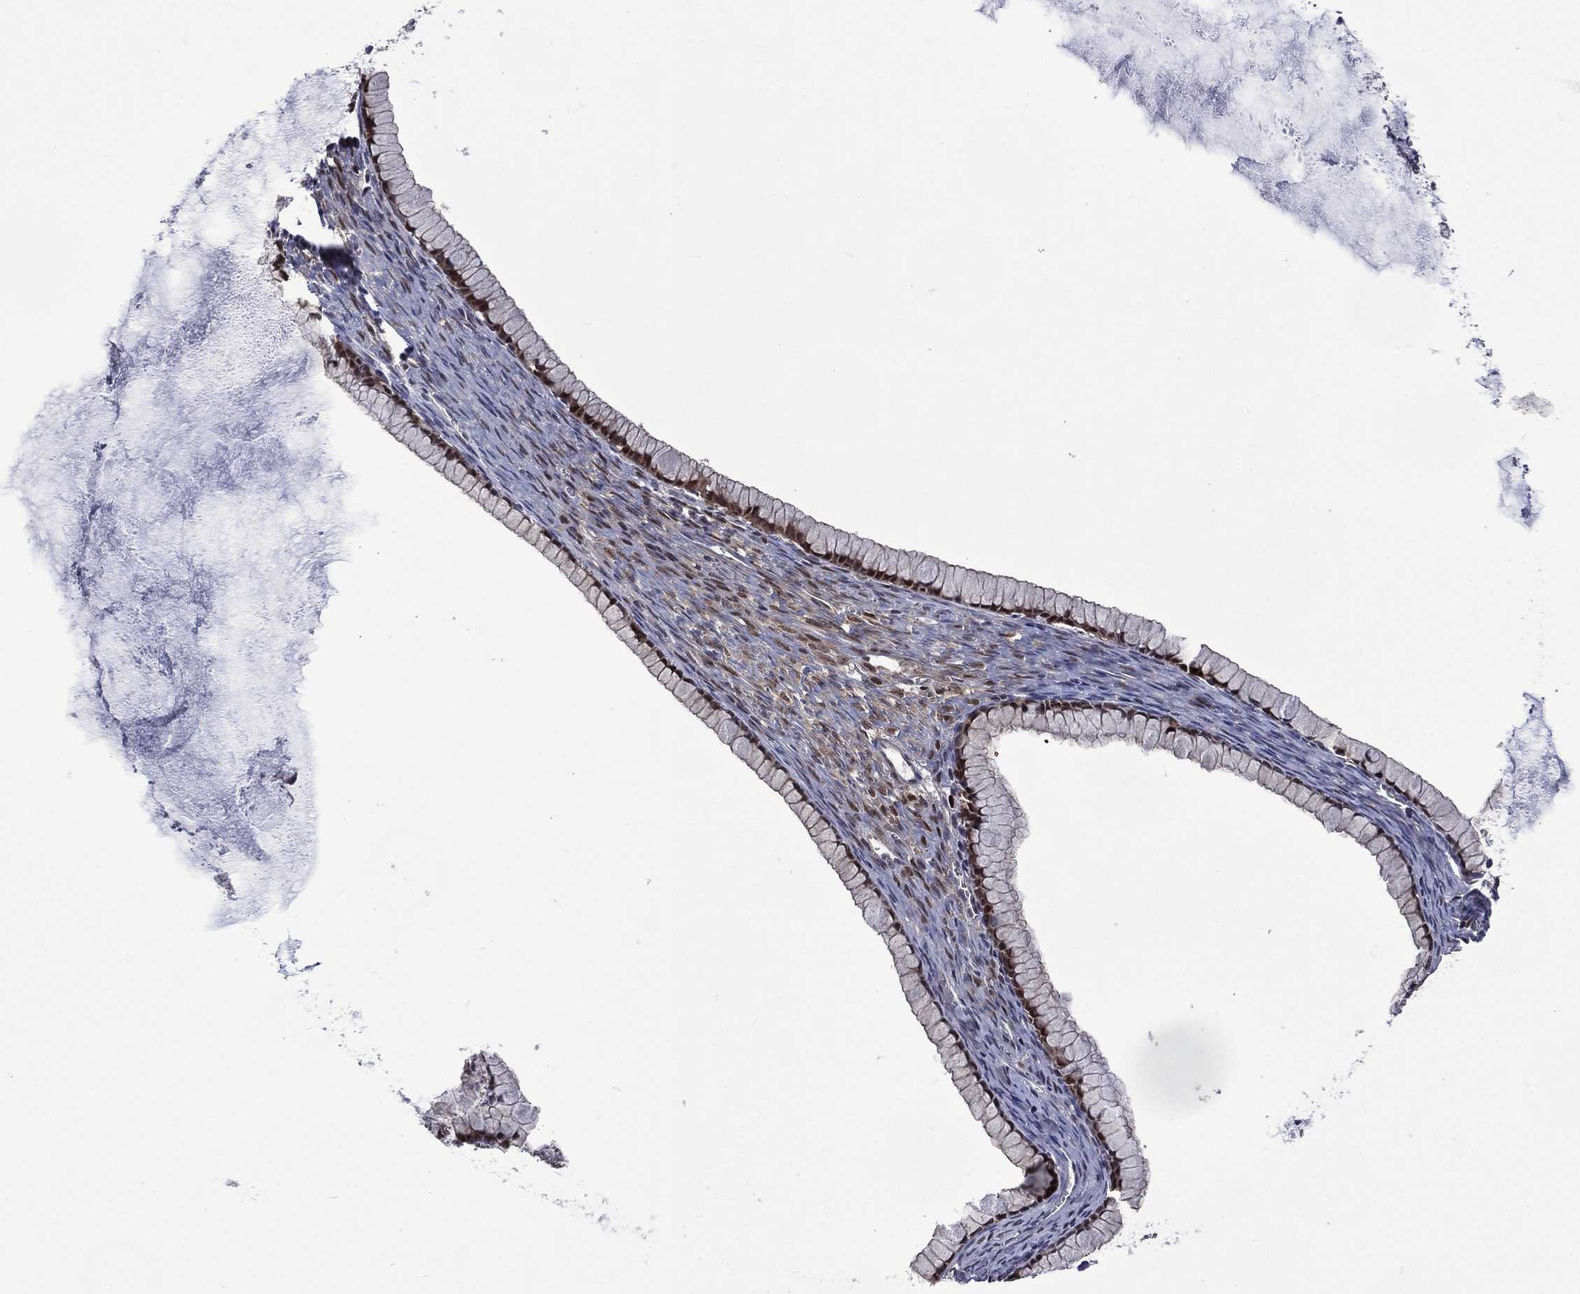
{"staining": {"intensity": "strong", "quantity": "25%-75%", "location": "cytoplasmic/membranous,nuclear"}, "tissue": "ovarian cancer", "cell_type": "Tumor cells", "image_type": "cancer", "snomed": [{"axis": "morphology", "description": "Cystadenocarcinoma, mucinous, NOS"}, {"axis": "topography", "description": "Ovary"}], "caption": "Ovarian cancer (mucinous cystadenocarcinoma) was stained to show a protein in brown. There is high levels of strong cytoplasmic/membranous and nuclear positivity in approximately 25%-75% of tumor cells.", "gene": "MTAP", "patient": {"sex": "female", "age": 41}}